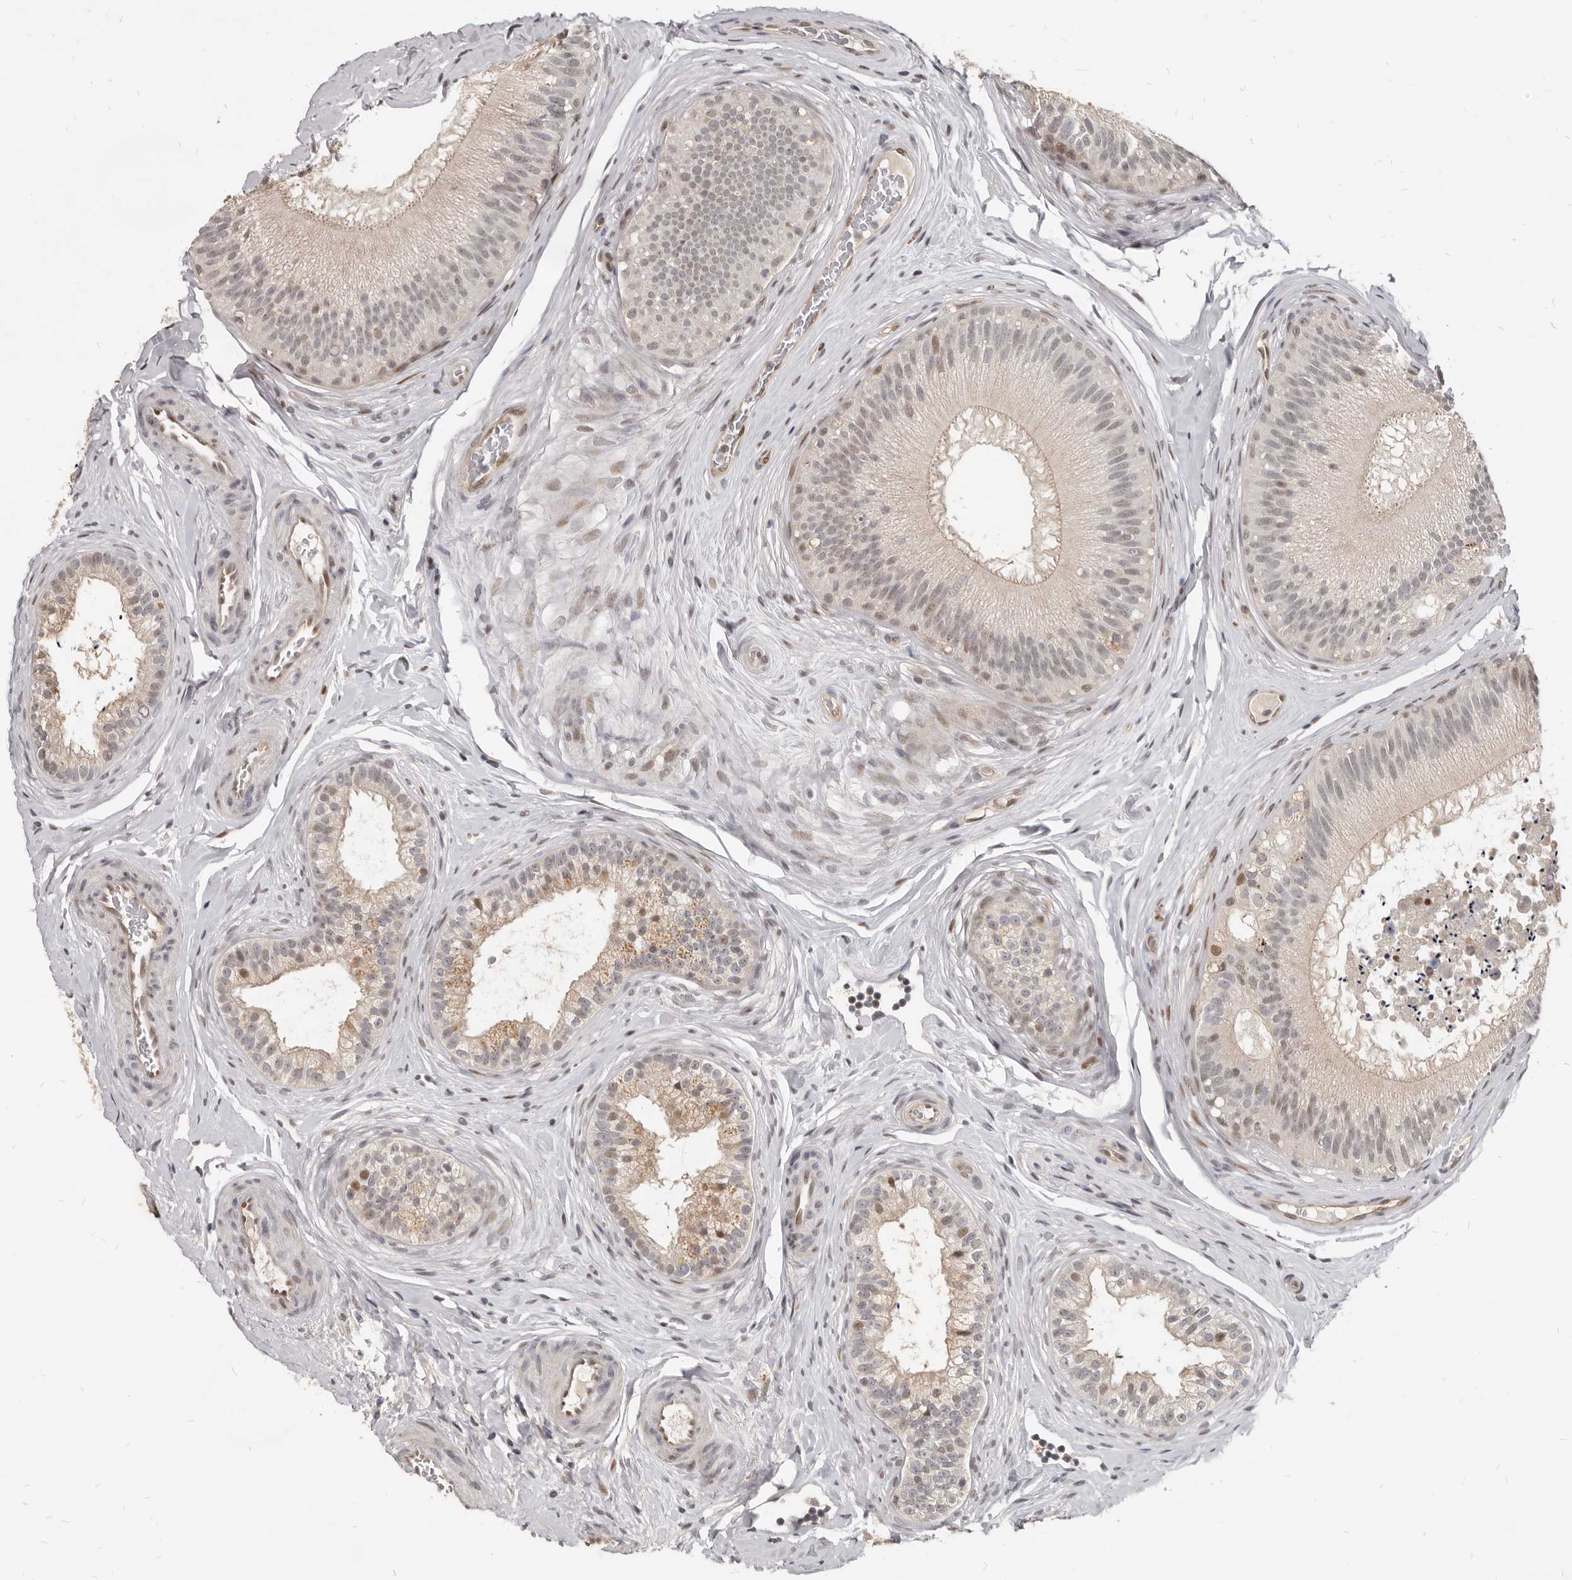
{"staining": {"intensity": "moderate", "quantity": "25%-75%", "location": "nuclear"}, "tissue": "epididymis", "cell_type": "Glandular cells", "image_type": "normal", "snomed": [{"axis": "morphology", "description": "Normal tissue, NOS"}, {"axis": "topography", "description": "Epididymis"}], "caption": "Immunohistochemical staining of unremarkable epididymis shows moderate nuclear protein positivity in about 25%-75% of glandular cells.", "gene": "ATF5", "patient": {"sex": "male", "age": 45}}